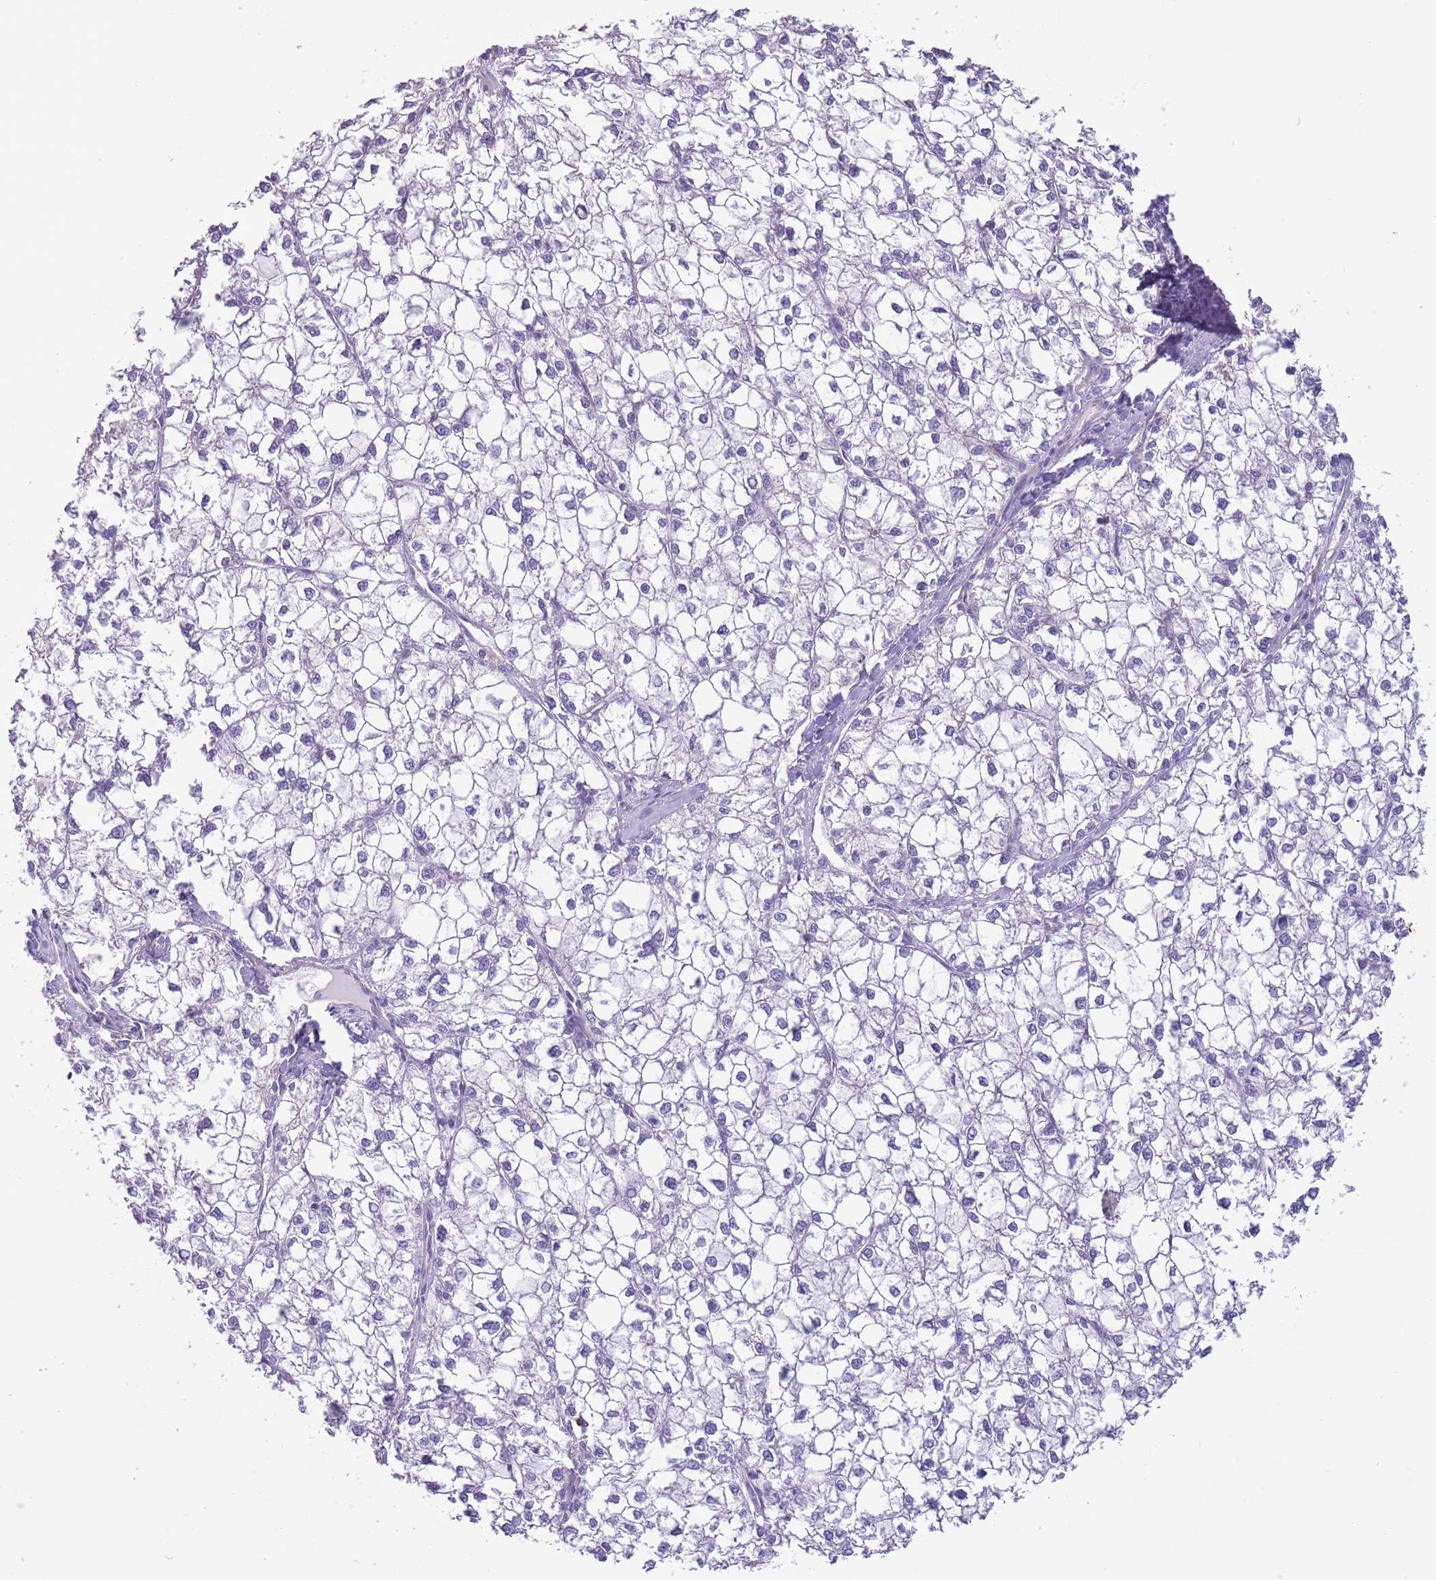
{"staining": {"intensity": "negative", "quantity": "none", "location": "none"}, "tissue": "liver cancer", "cell_type": "Tumor cells", "image_type": "cancer", "snomed": [{"axis": "morphology", "description": "Carcinoma, Hepatocellular, NOS"}, {"axis": "topography", "description": "Liver"}], "caption": "Tumor cells show no significant protein expression in liver cancer (hepatocellular carcinoma).", "gene": "RBP3", "patient": {"sex": "female", "age": 43}}